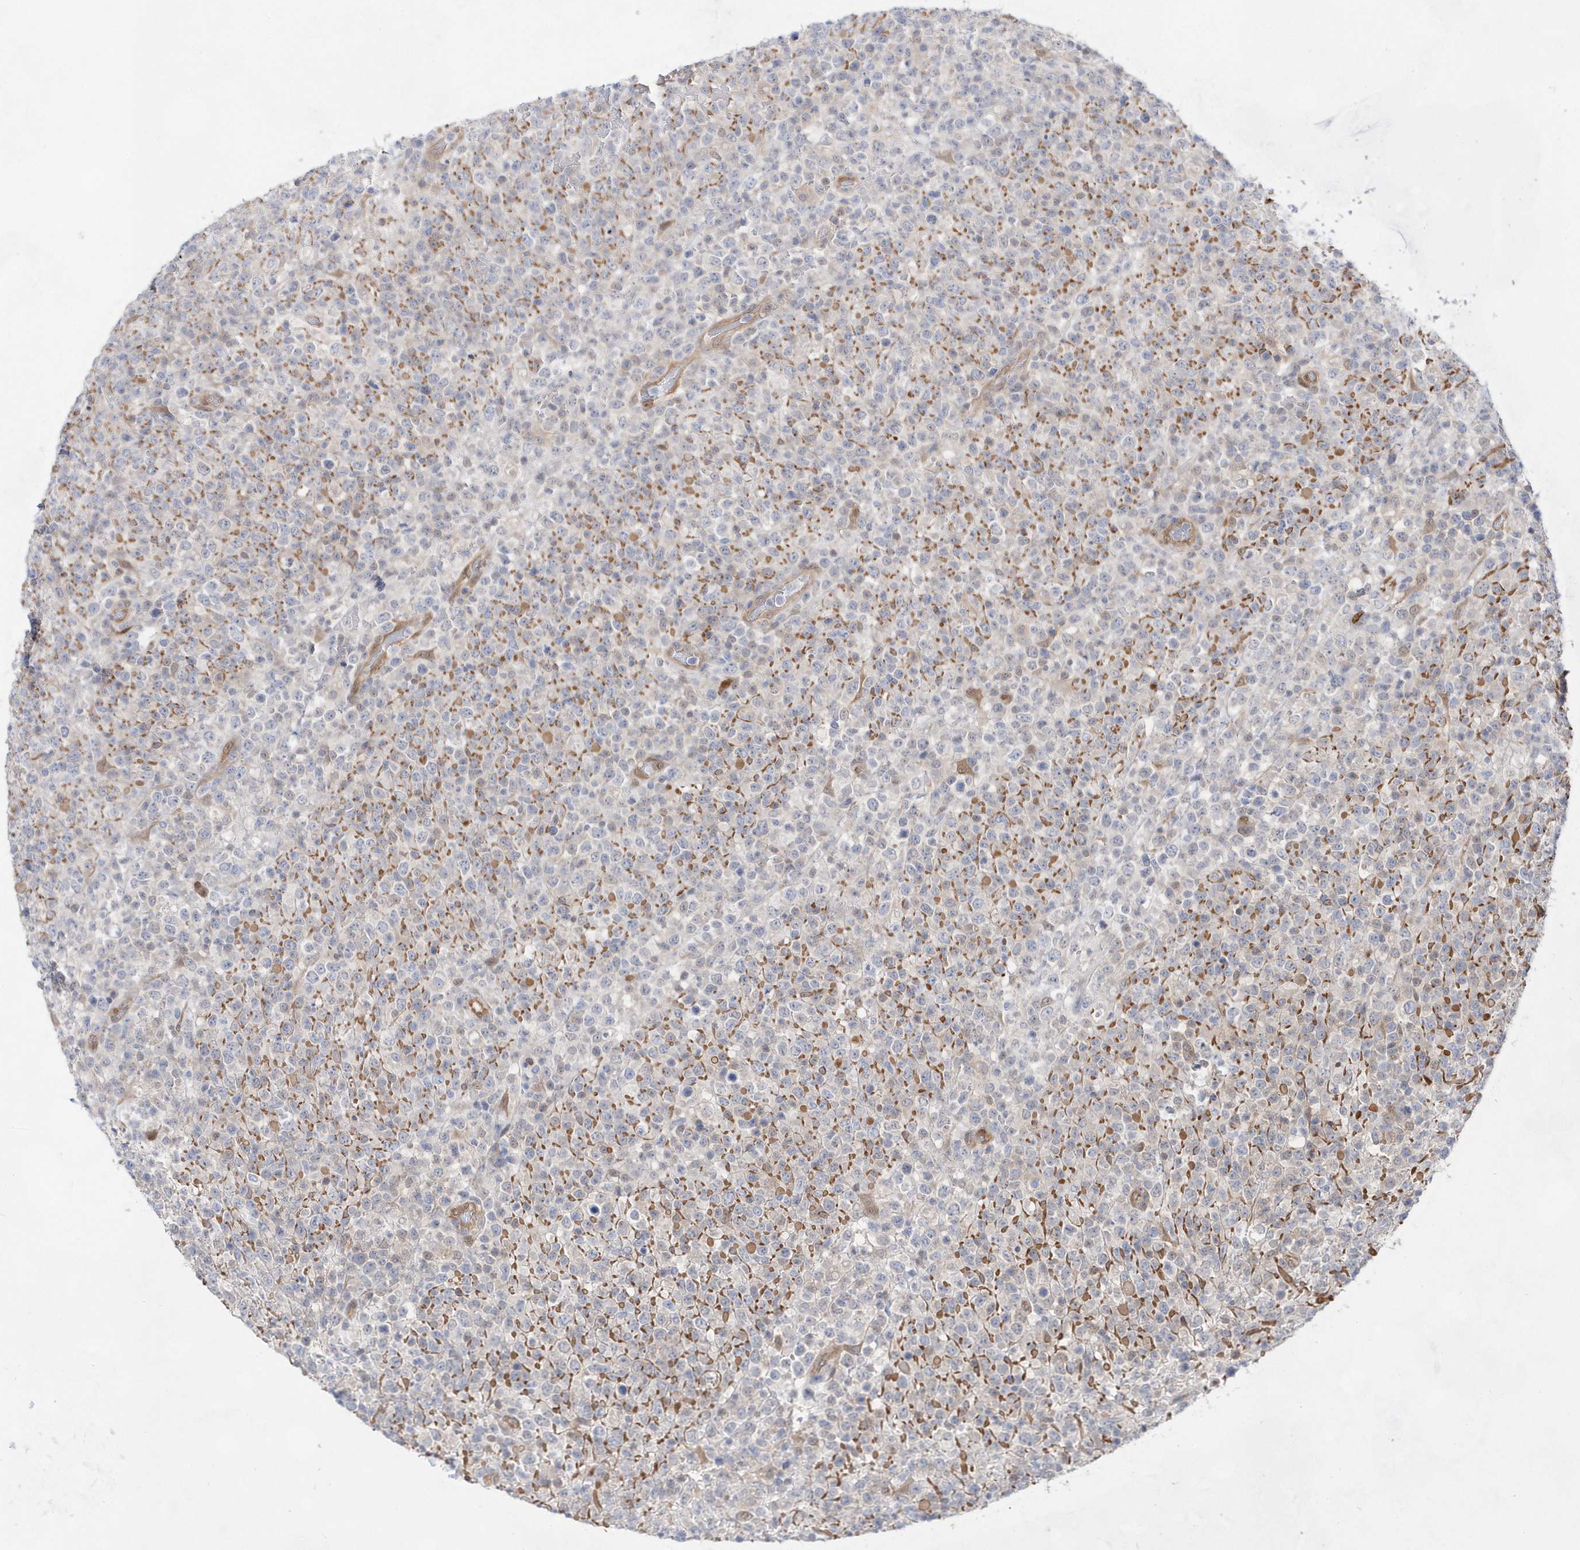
{"staining": {"intensity": "negative", "quantity": "none", "location": "none"}, "tissue": "lymphoma", "cell_type": "Tumor cells", "image_type": "cancer", "snomed": [{"axis": "morphology", "description": "Malignant lymphoma, non-Hodgkin's type, High grade"}, {"axis": "topography", "description": "Colon"}], "caption": "The image shows no significant staining in tumor cells of lymphoma.", "gene": "BDH2", "patient": {"sex": "female", "age": 53}}